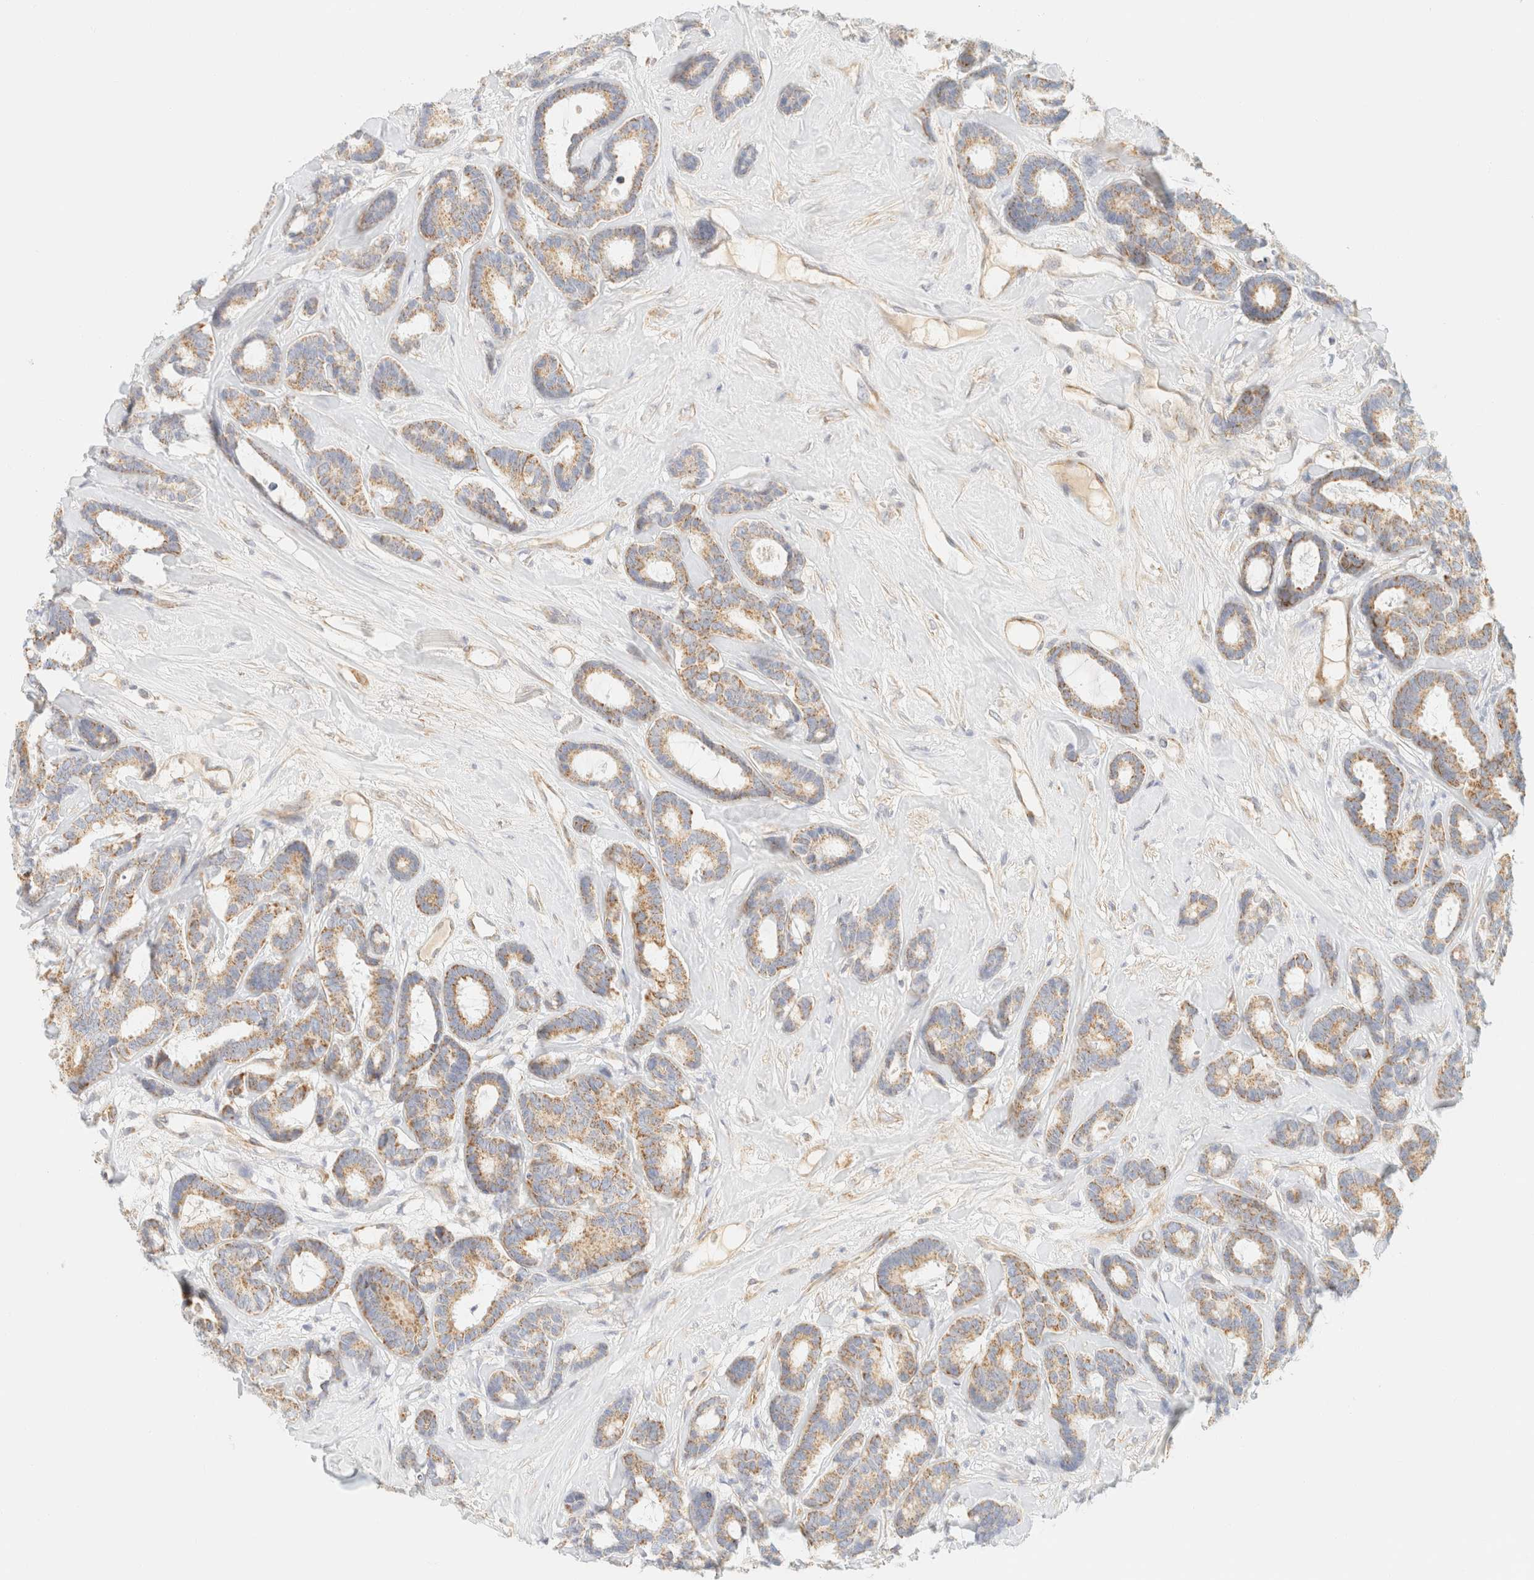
{"staining": {"intensity": "moderate", "quantity": ">75%", "location": "cytoplasmic/membranous"}, "tissue": "breast cancer", "cell_type": "Tumor cells", "image_type": "cancer", "snomed": [{"axis": "morphology", "description": "Duct carcinoma"}, {"axis": "topography", "description": "Breast"}], "caption": "Tumor cells show medium levels of moderate cytoplasmic/membranous staining in about >75% of cells in breast cancer. (DAB = brown stain, brightfield microscopy at high magnification).", "gene": "MRM3", "patient": {"sex": "female", "age": 87}}